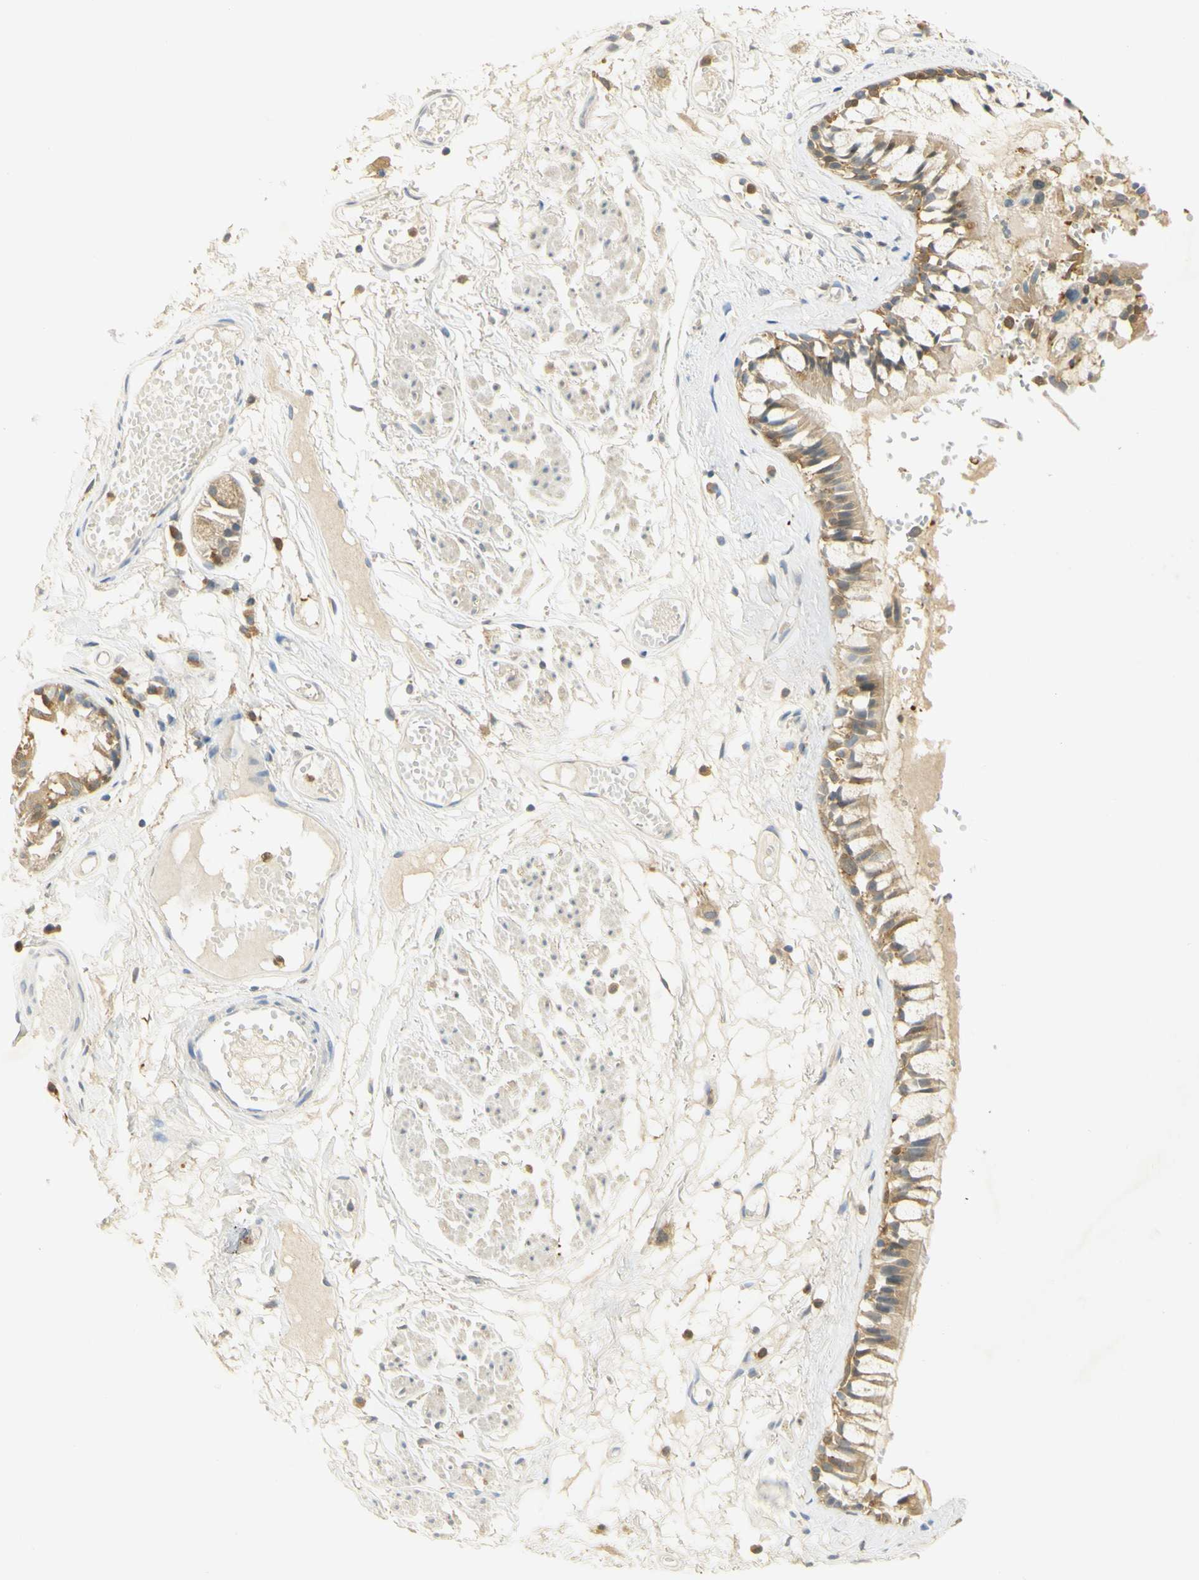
{"staining": {"intensity": "moderate", "quantity": ">75%", "location": "cytoplasmic/membranous"}, "tissue": "bronchus", "cell_type": "Respiratory epithelial cells", "image_type": "normal", "snomed": [{"axis": "morphology", "description": "Normal tissue, NOS"}, {"axis": "morphology", "description": "Inflammation, NOS"}, {"axis": "topography", "description": "Cartilage tissue"}, {"axis": "topography", "description": "Lung"}], "caption": "Immunohistochemistry (IHC) image of benign bronchus stained for a protein (brown), which demonstrates medium levels of moderate cytoplasmic/membranous positivity in about >75% of respiratory epithelial cells.", "gene": "PAK1", "patient": {"sex": "male", "age": 71}}